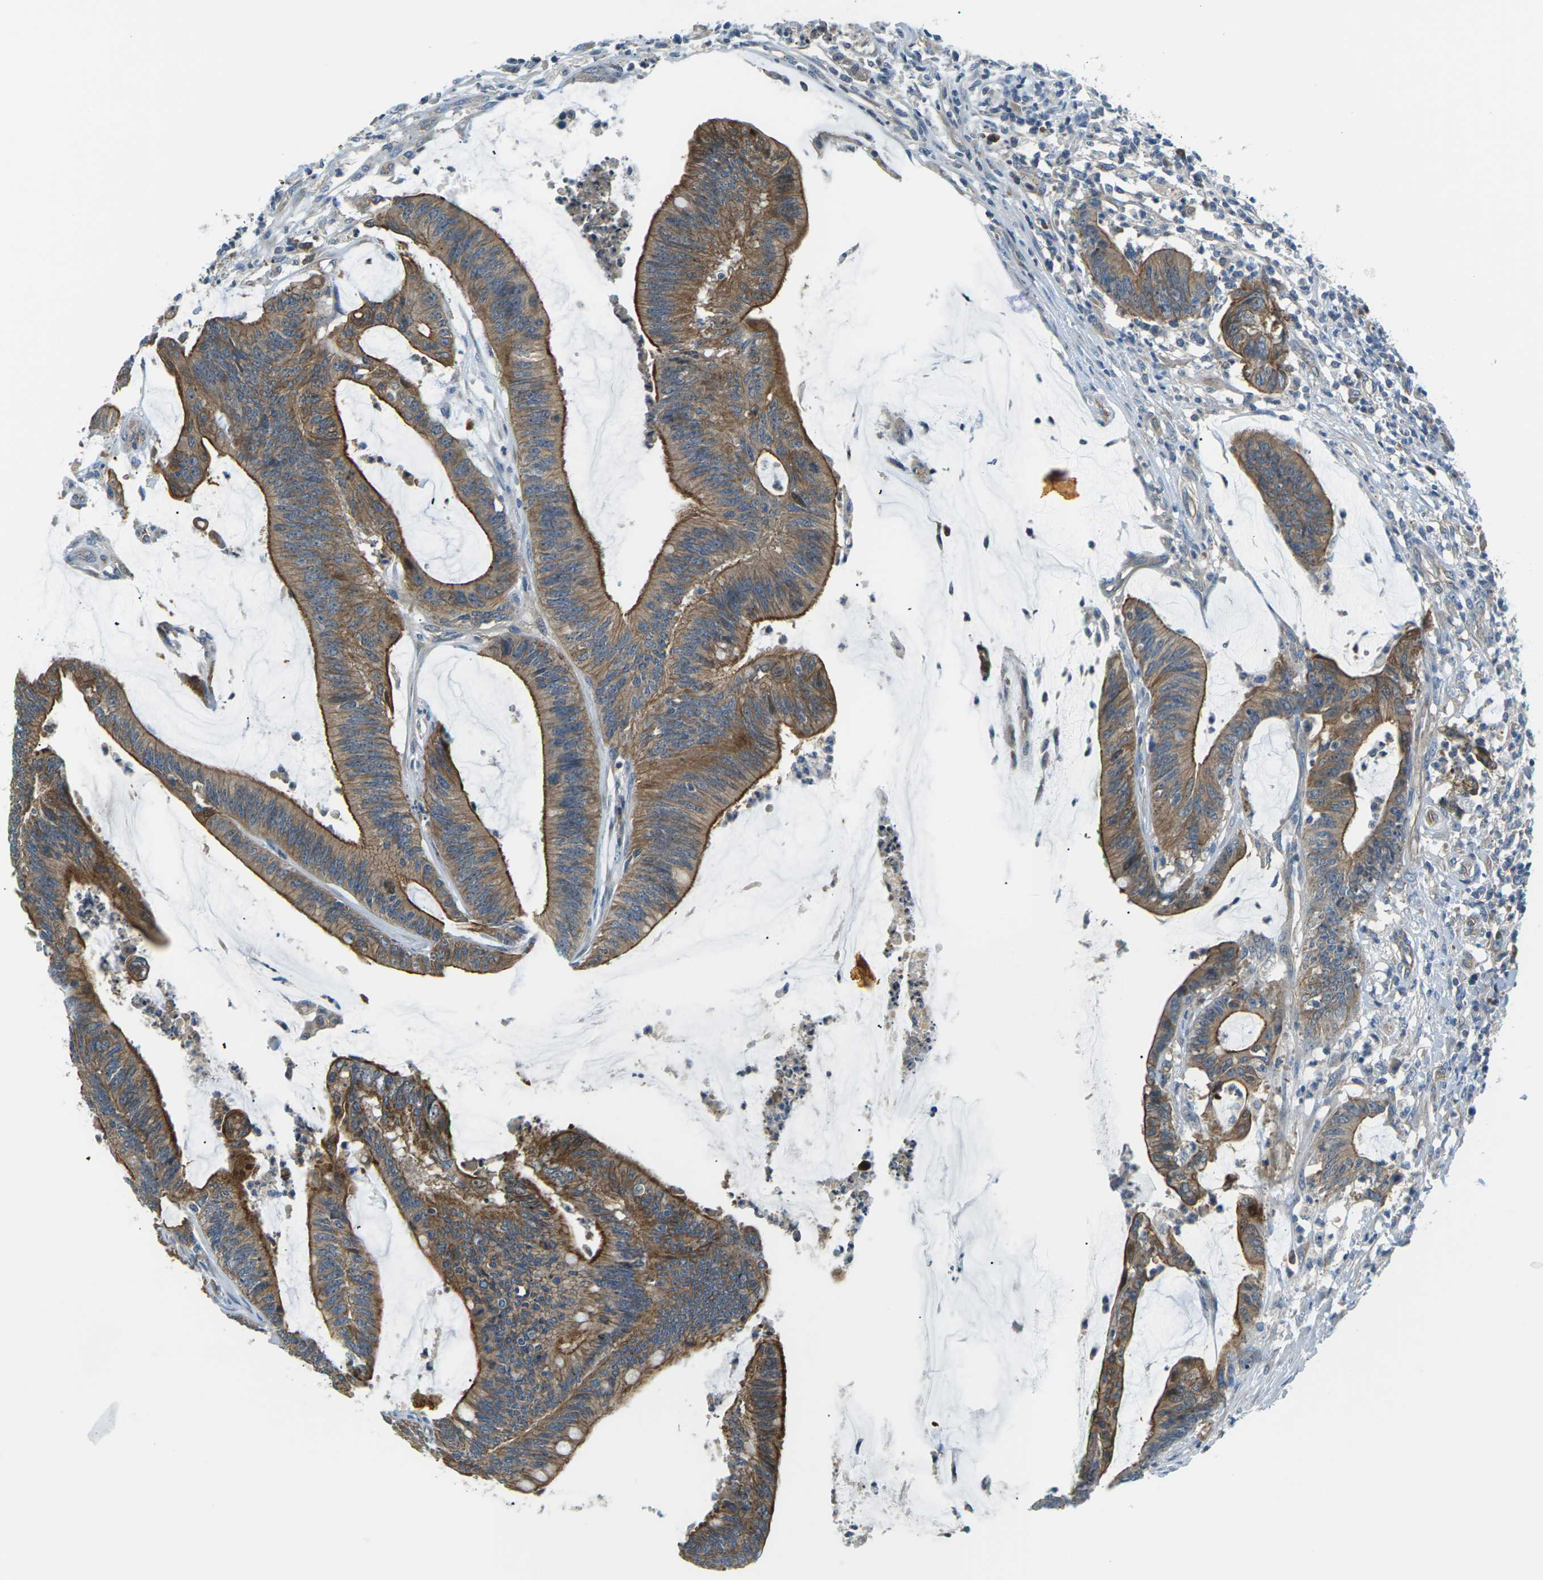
{"staining": {"intensity": "strong", "quantity": ">75%", "location": "cytoplasmic/membranous"}, "tissue": "colorectal cancer", "cell_type": "Tumor cells", "image_type": "cancer", "snomed": [{"axis": "morphology", "description": "Adenocarcinoma, NOS"}, {"axis": "topography", "description": "Rectum"}], "caption": "Strong cytoplasmic/membranous staining is present in approximately >75% of tumor cells in colorectal cancer.", "gene": "SLC13A3", "patient": {"sex": "female", "age": 66}}